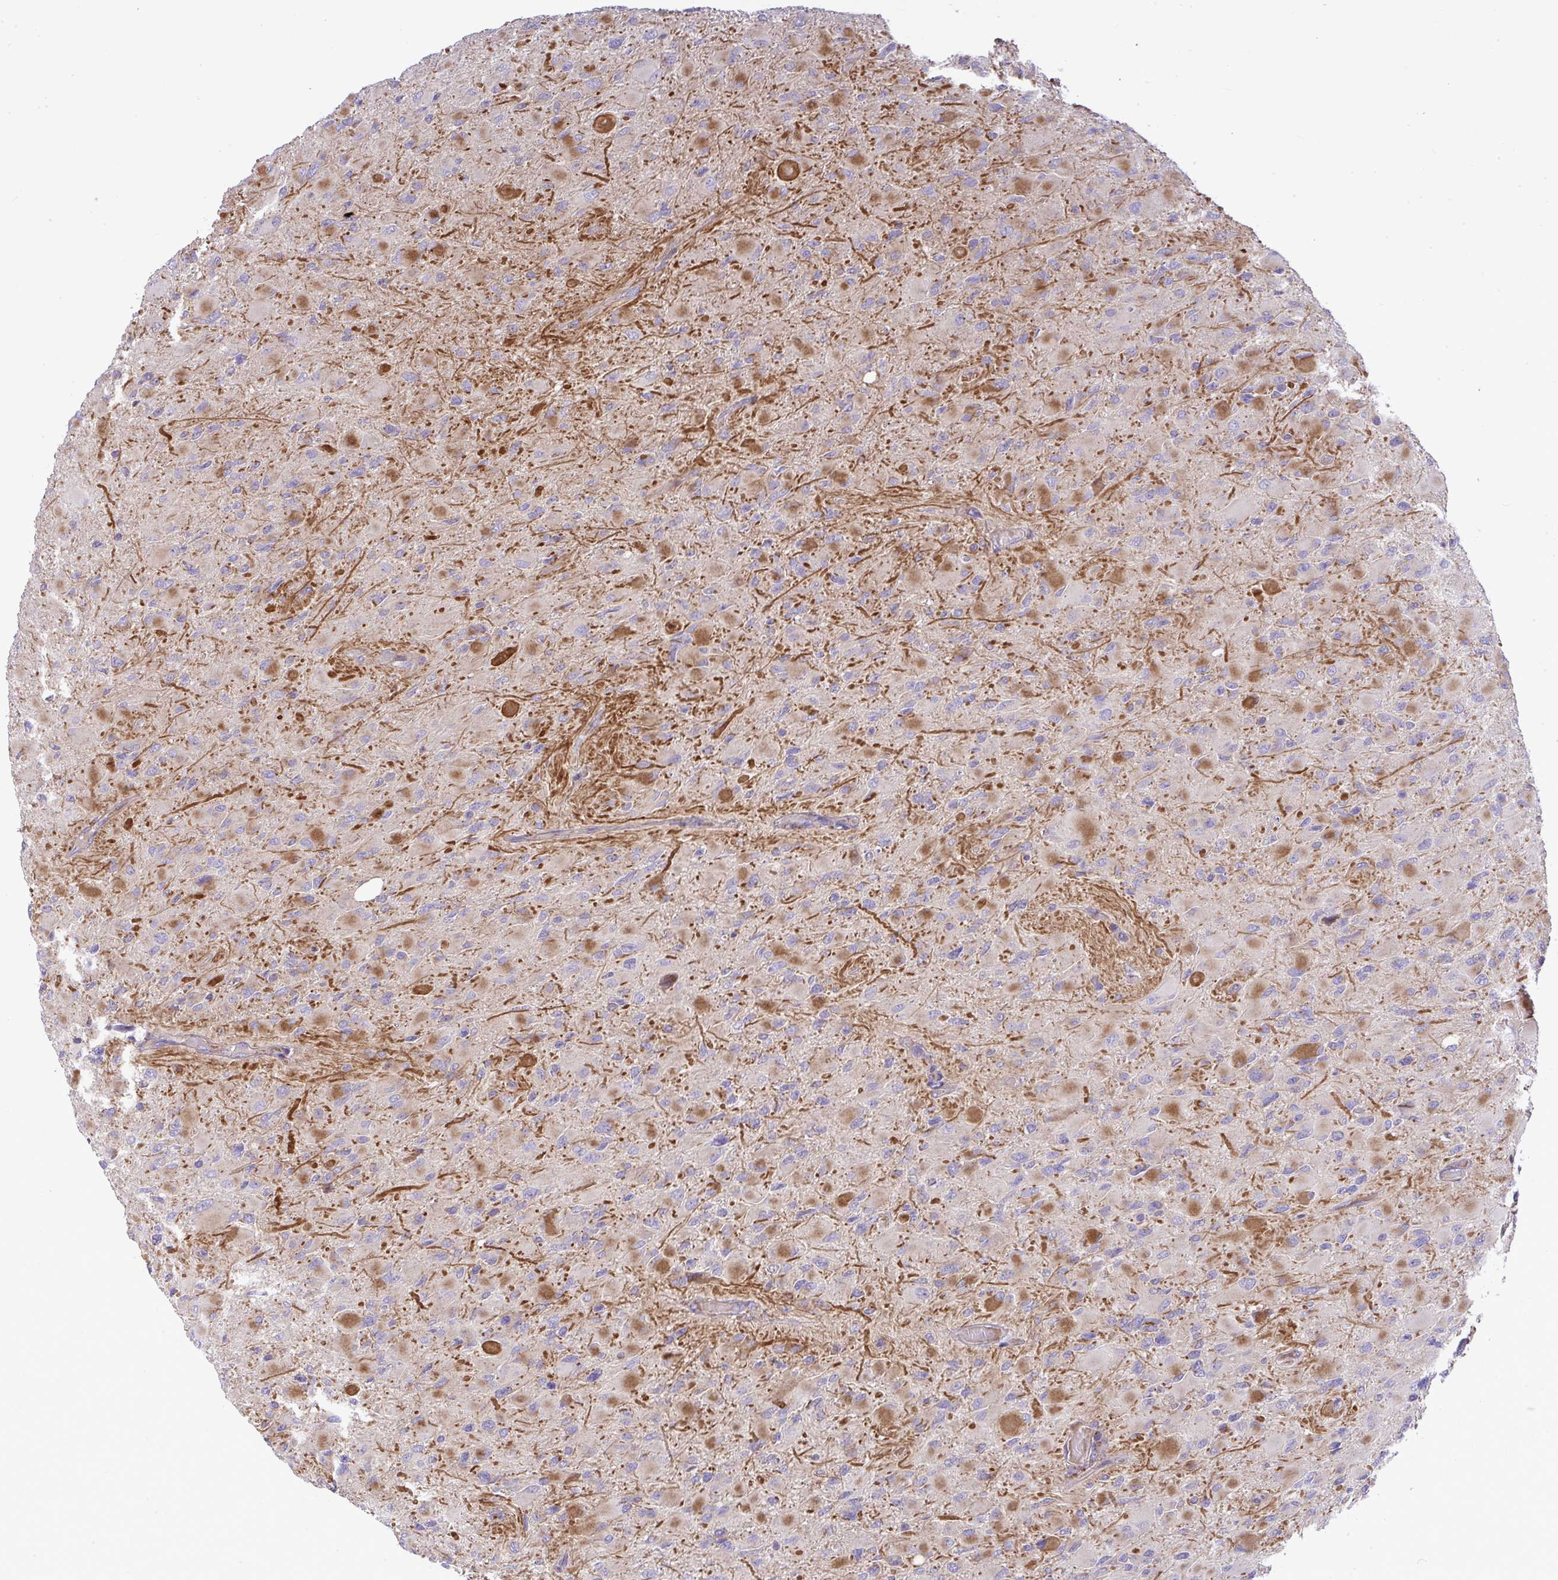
{"staining": {"intensity": "moderate", "quantity": "<25%", "location": "cytoplasmic/membranous"}, "tissue": "glioma", "cell_type": "Tumor cells", "image_type": "cancer", "snomed": [{"axis": "morphology", "description": "Glioma, malignant, High grade"}, {"axis": "topography", "description": "Cerebral cortex"}], "caption": "Malignant high-grade glioma was stained to show a protein in brown. There is low levels of moderate cytoplasmic/membranous expression in about <25% of tumor cells.", "gene": "GRID2", "patient": {"sex": "female", "age": 36}}